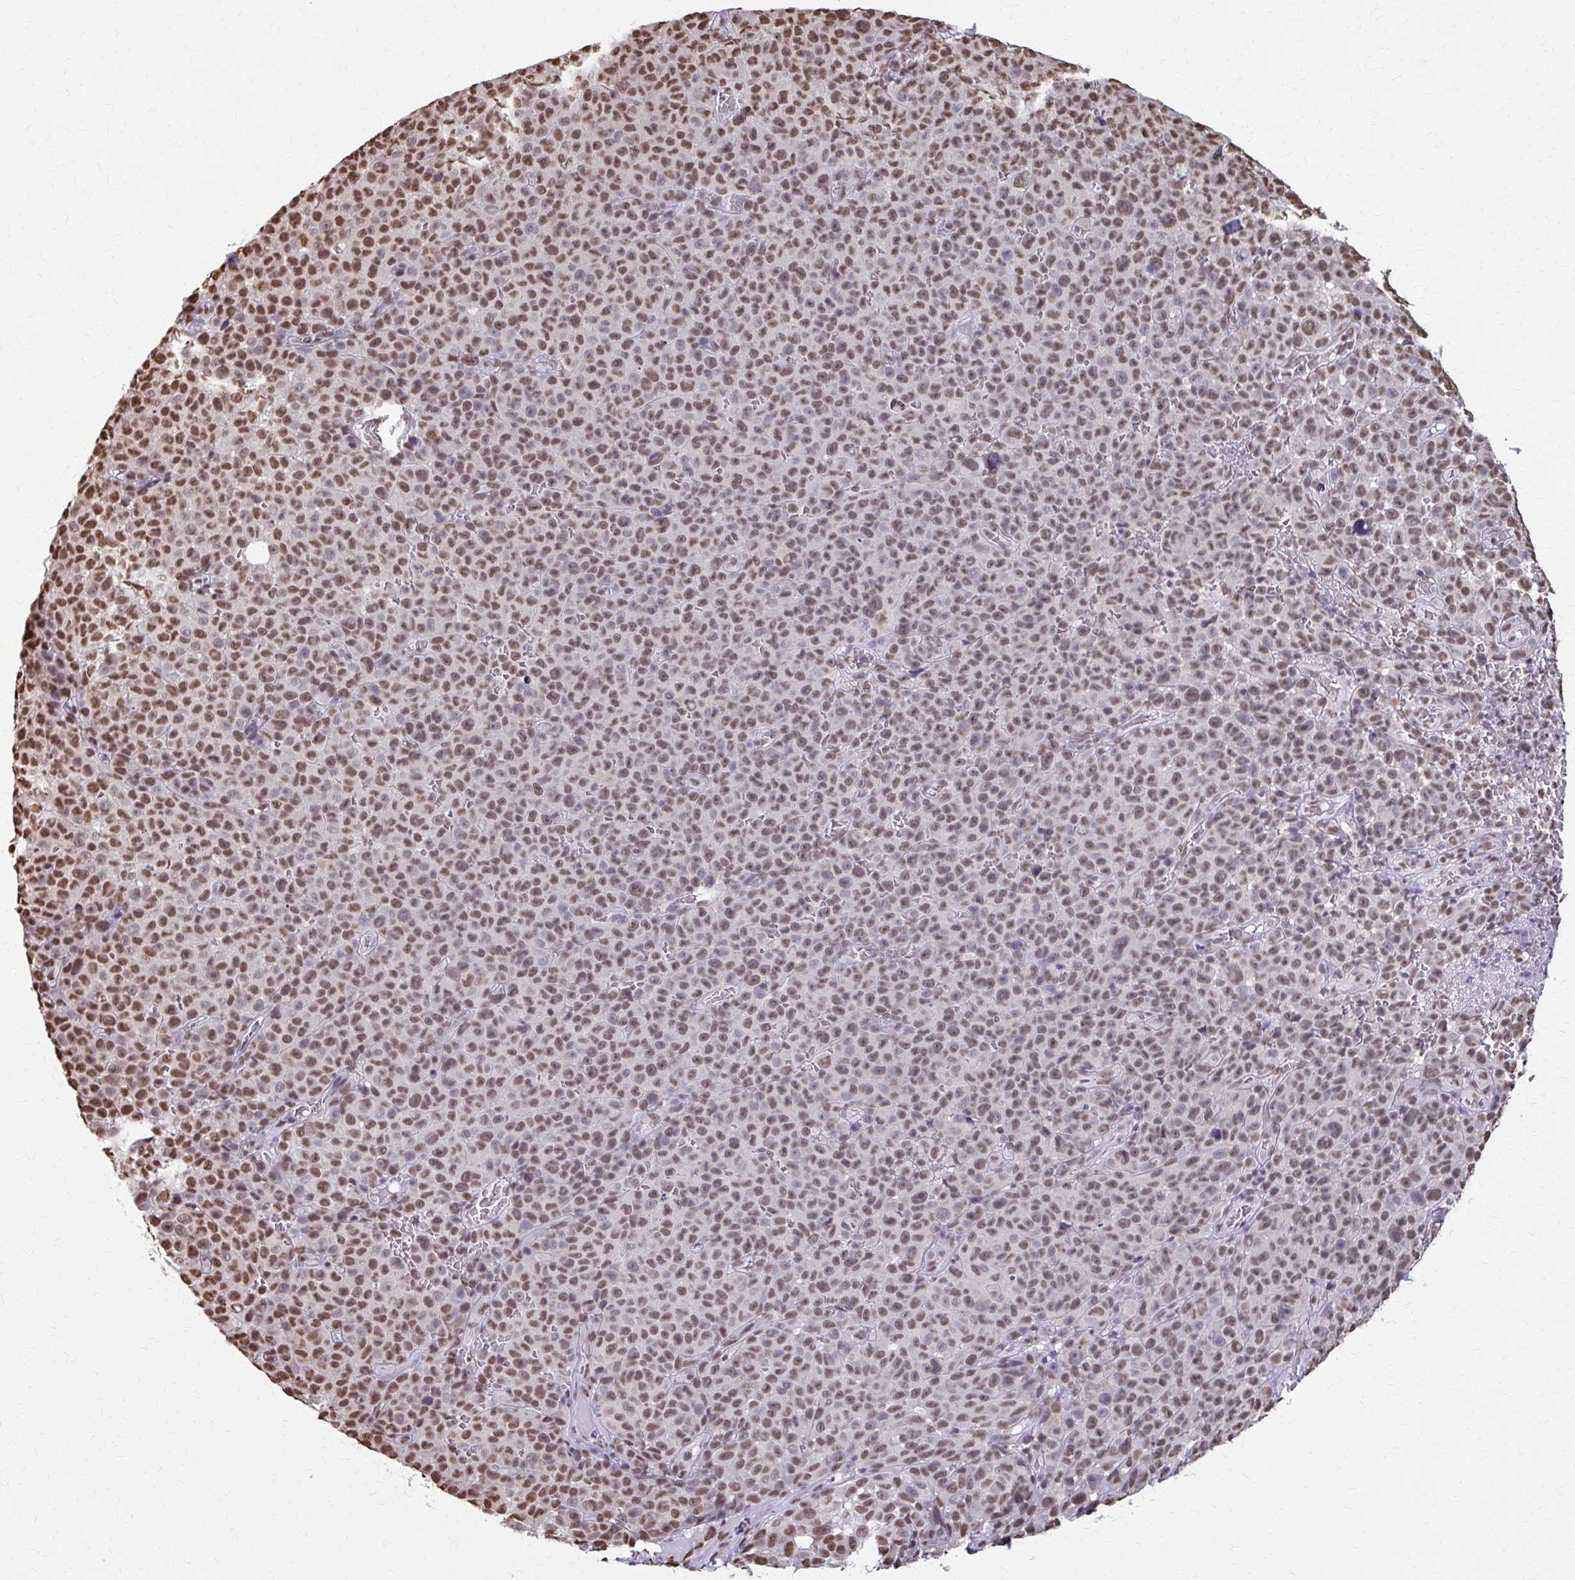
{"staining": {"intensity": "moderate", "quantity": ">75%", "location": "nuclear"}, "tissue": "melanoma", "cell_type": "Tumor cells", "image_type": "cancer", "snomed": [{"axis": "morphology", "description": "Malignant melanoma, NOS"}, {"axis": "topography", "description": "Skin"}], "caption": "Brown immunohistochemical staining in human melanoma displays moderate nuclear expression in approximately >75% of tumor cells.", "gene": "SNRPA", "patient": {"sex": "female", "age": 82}}